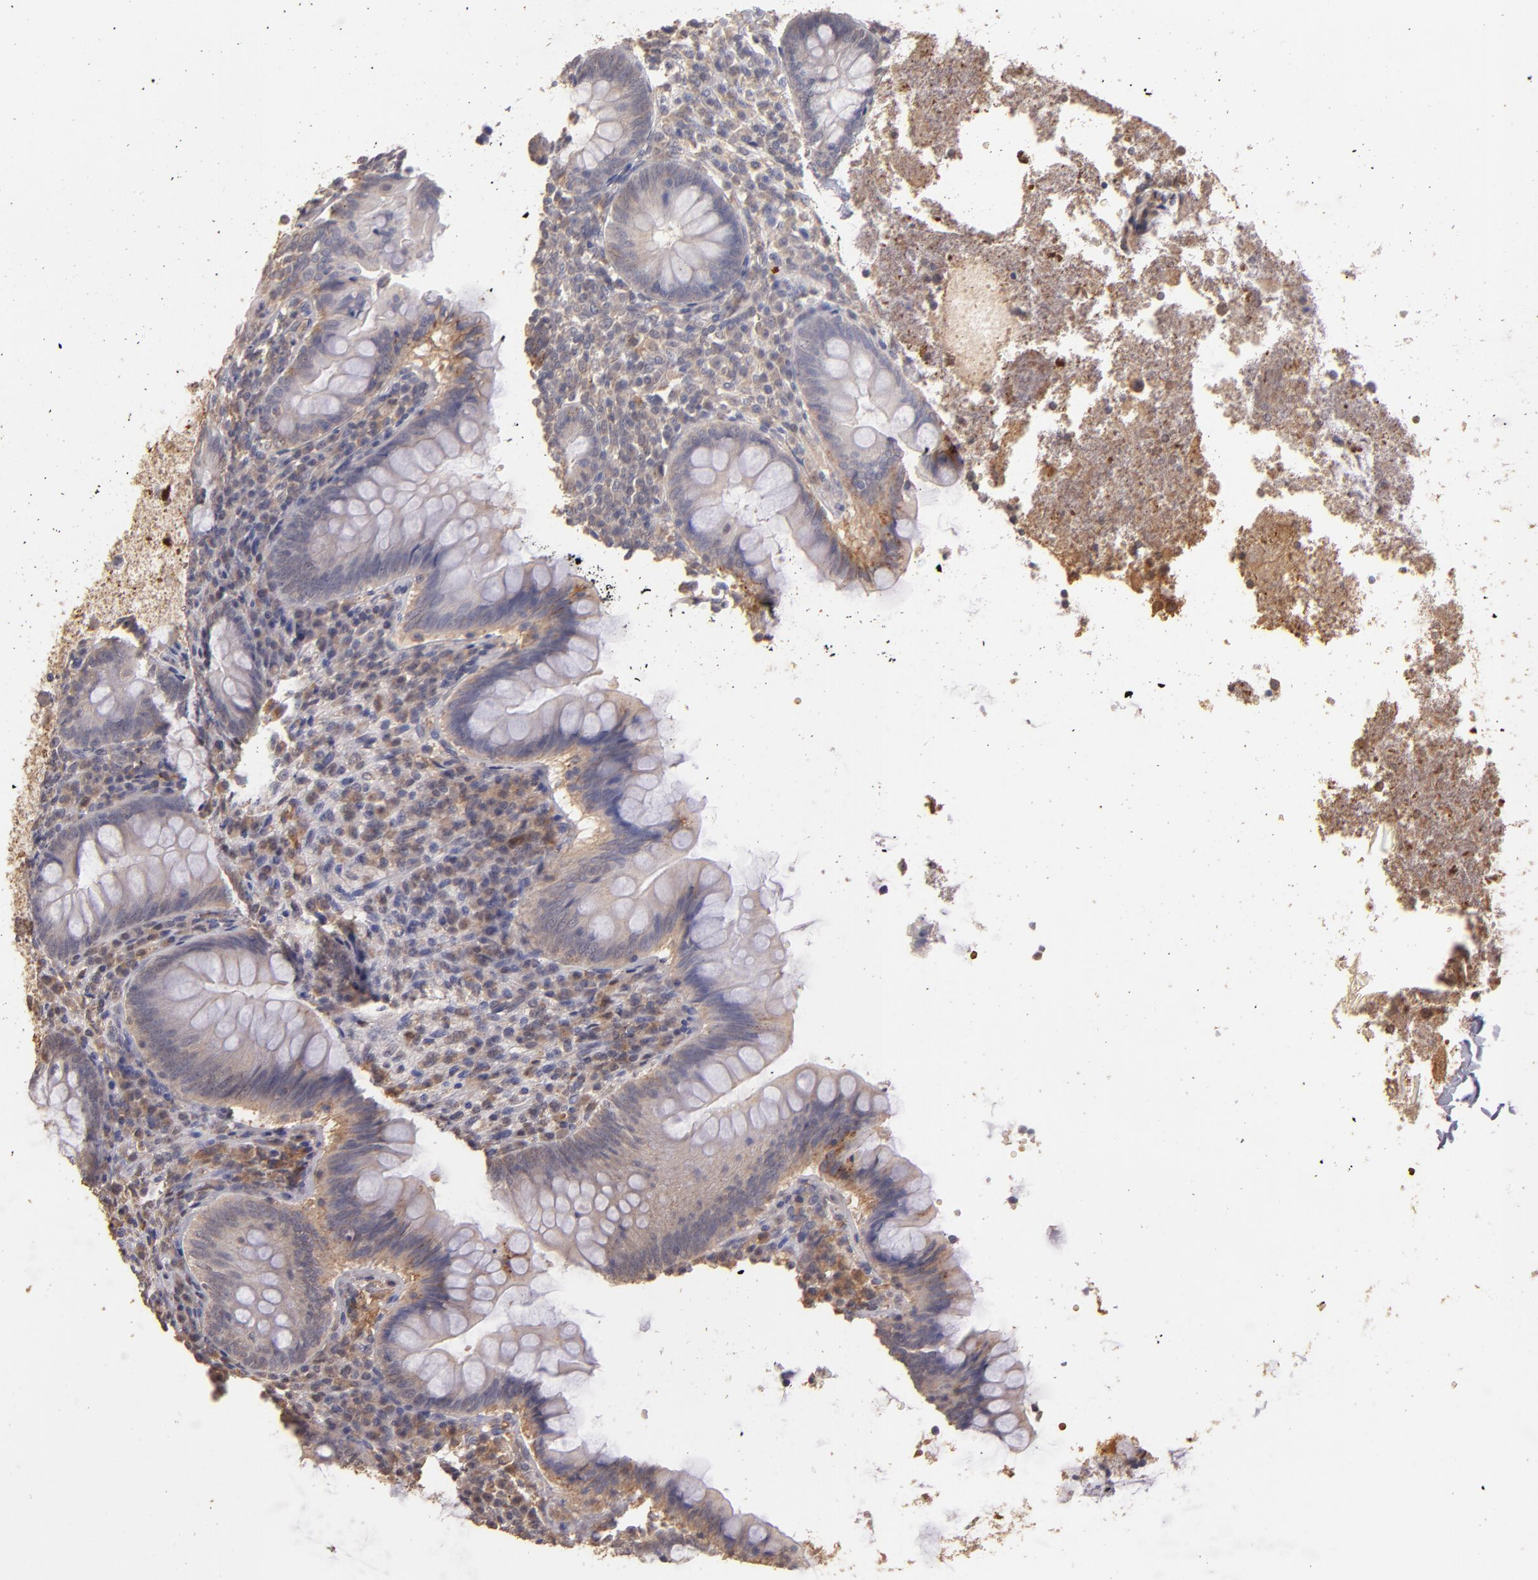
{"staining": {"intensity": "moderate", "quantity": ">75%", "location": "cytoplasmic/membranous"}, "tissue": "appendix", "cell_type": "Glandular cells", "image_type": "normal", "snomed": [{"axis": "morphology", "description": "Normal tissue, NOS"}, {"axis": "topography", "description": "Appendix"}], "caption": "A medium amount of moderate cytoplasmic/membranous expression is appreciated in approximately >75% of glandular cells in normal appendix. (brown staining indicates protein expression, while blue staining denotes nuclei).", "gene": "SERPINC1", "patient": {"sex": "female", "age": 66}}